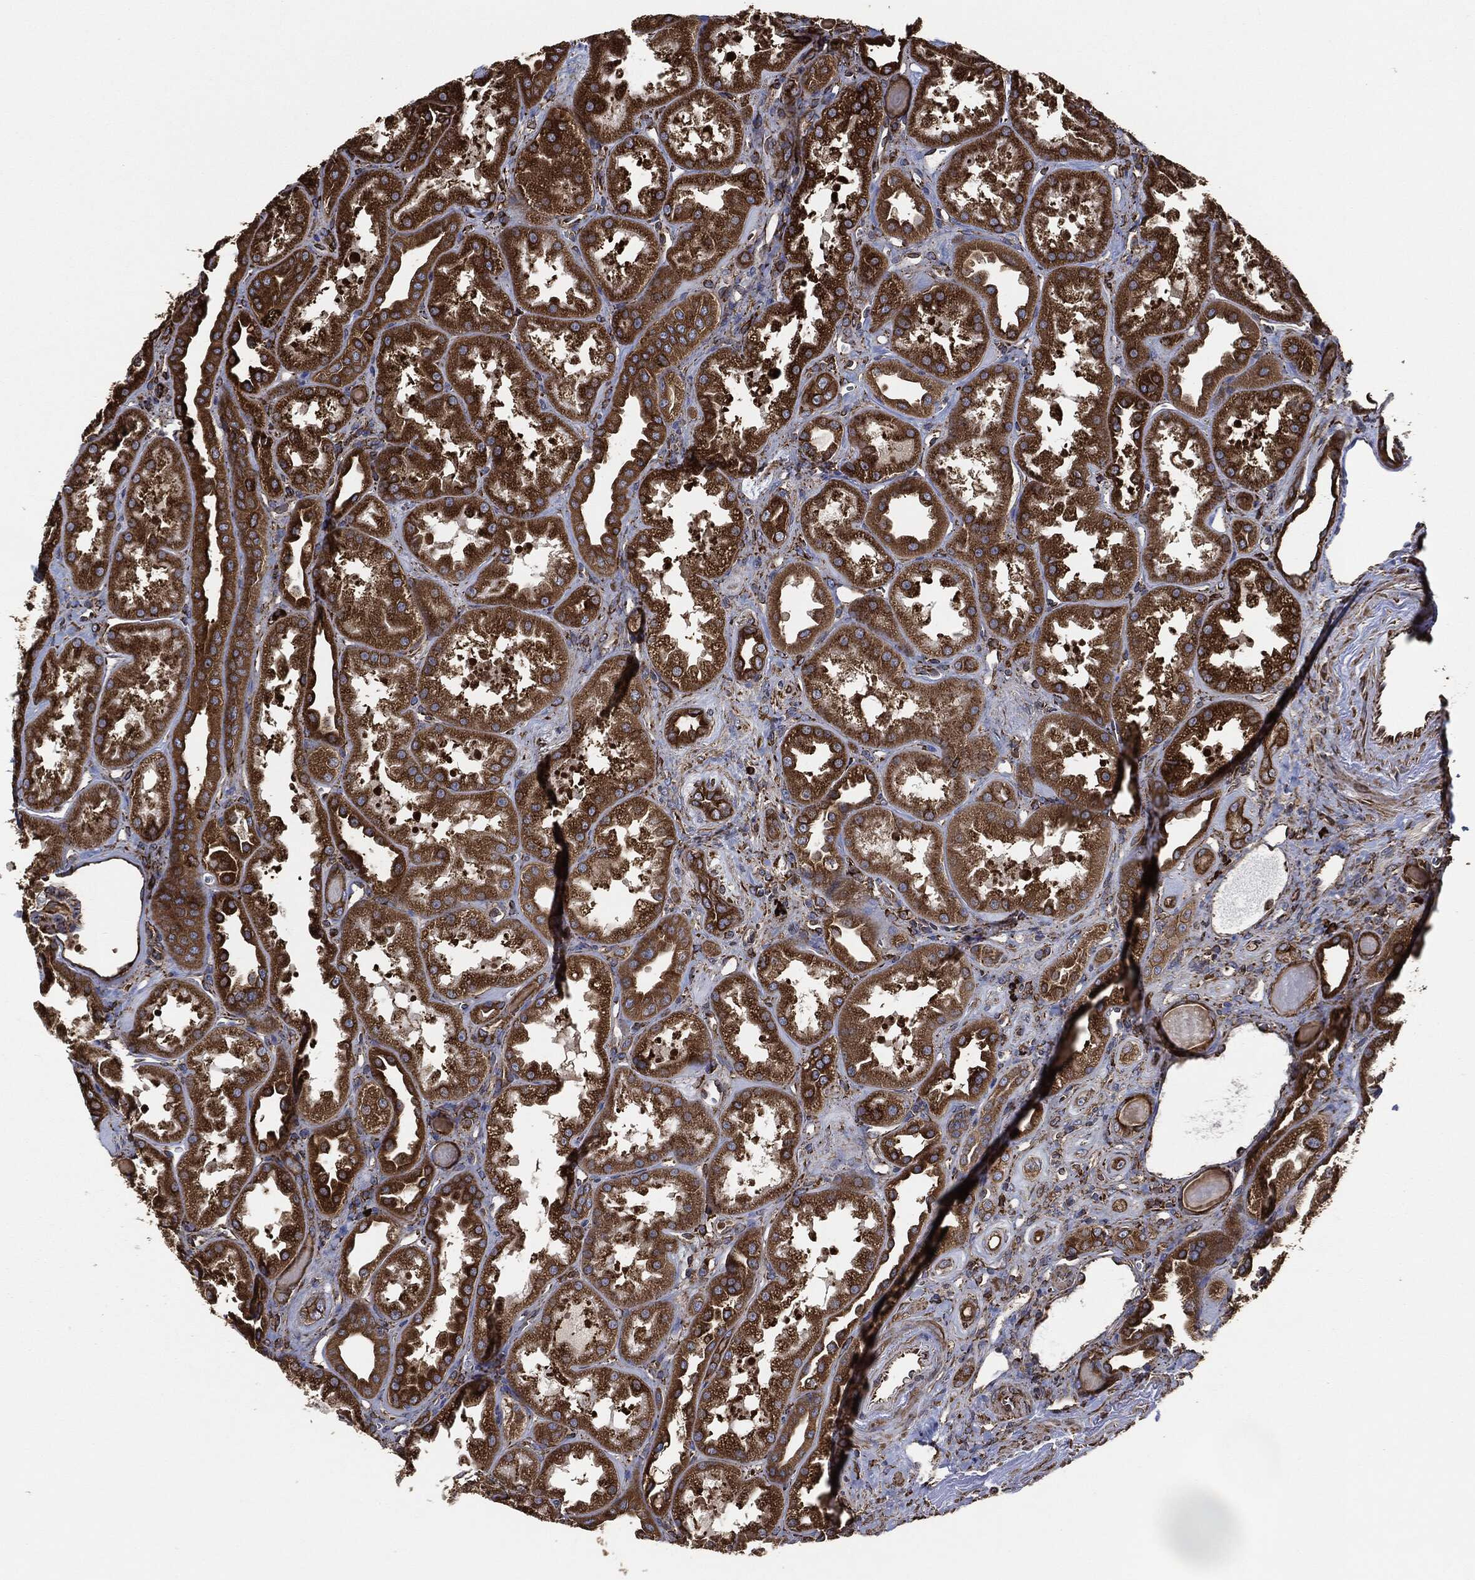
{"staining": {"intensity": "strong", "quantity": "<25%", "location": "cytoplasmic/membranous"}, "tissue": "kidney", "cell_type": "Cells in glomeruli", "image_type": "normal", "snomed": [{"axis": "morphology", "description": "Normal tissue, NOS"}, {"axis": "topography", "description": "Kidney"}], "caption": "Immunohistochemical staining of benign kidney reveals strong cytoplasmic/membranous protein staining in approximately <25% of cells in glomeruli.", "gene": "AMFR", "patient": {"sex": "male", "age": 61}}